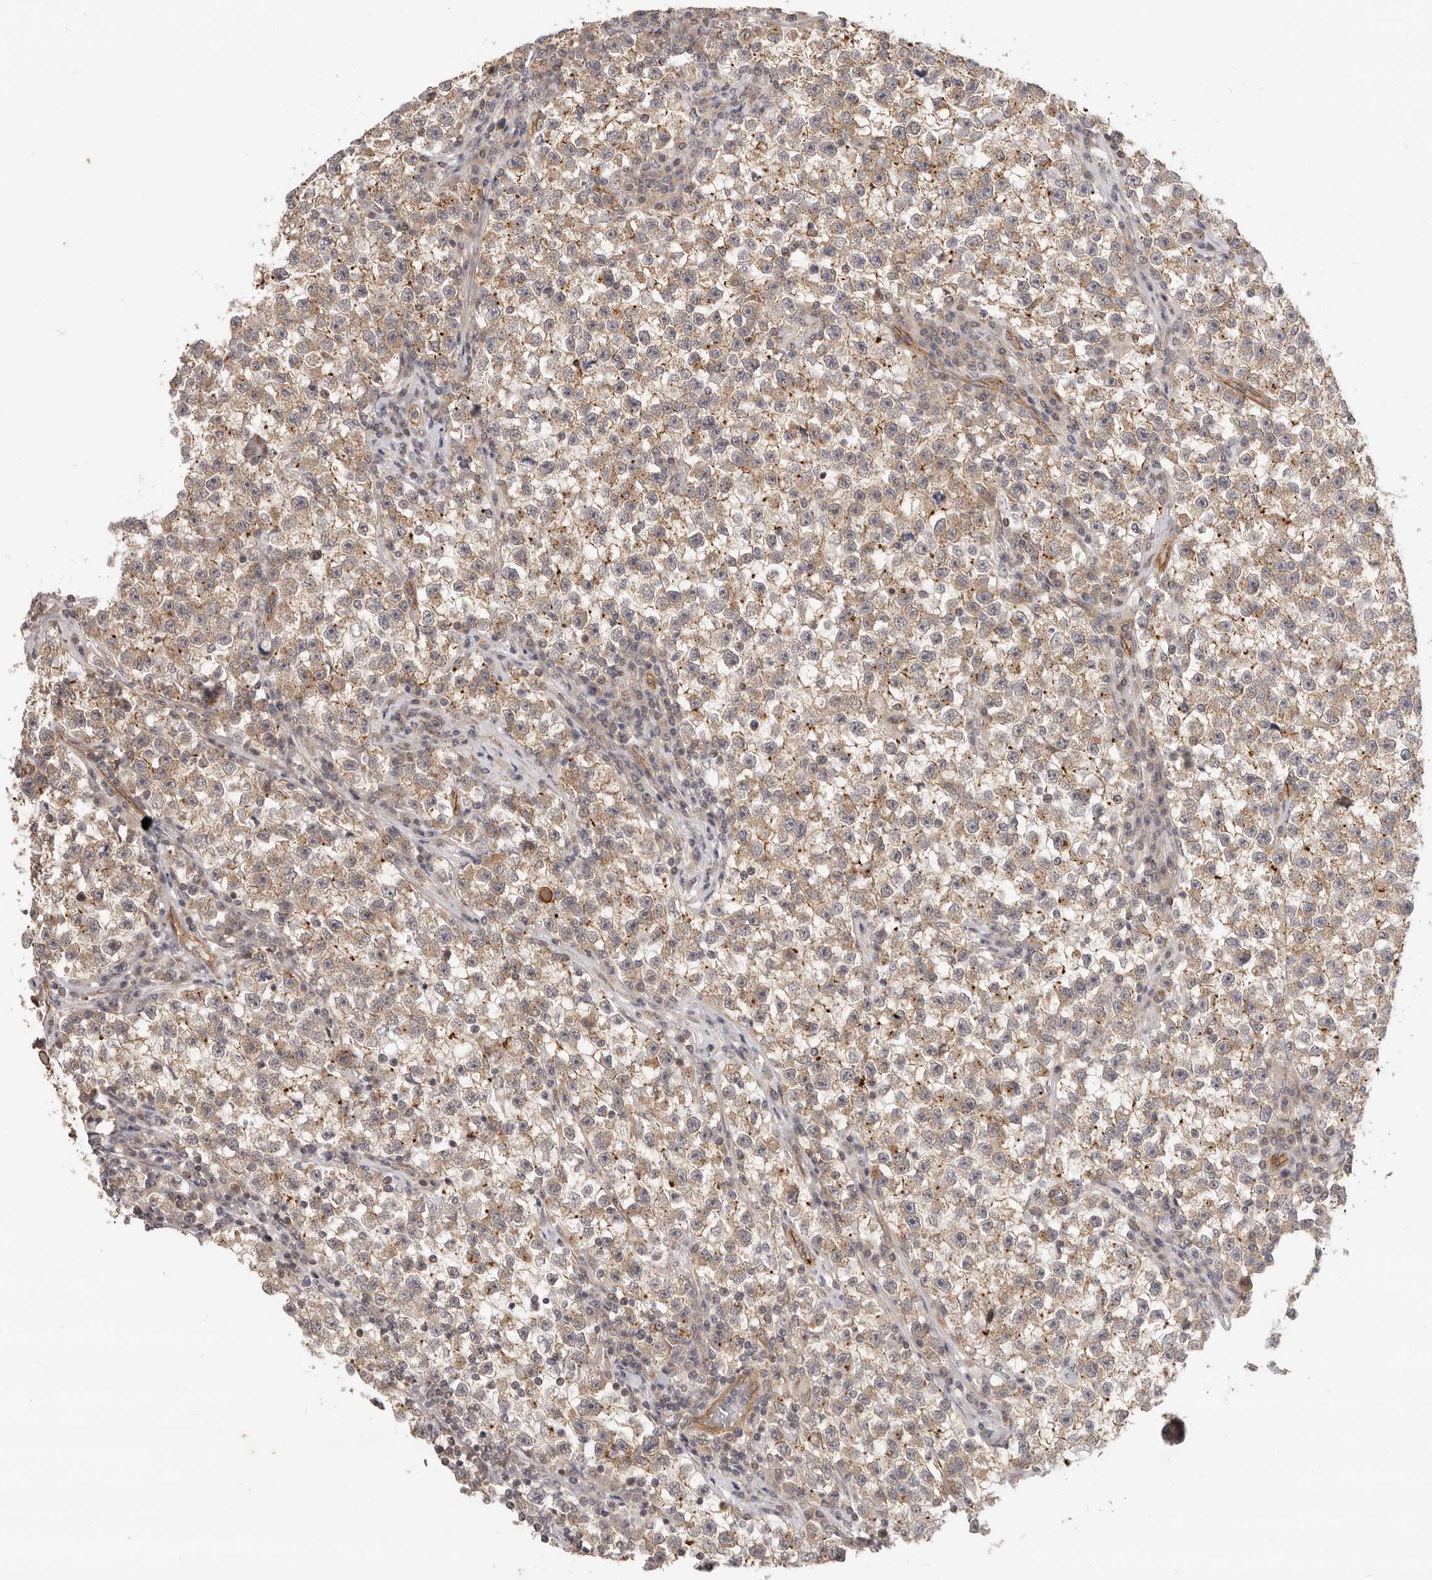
{"staining": {"intensity": "moderate", "quantity": ">75%", "location": "cytoplasmic/membranous"}, "tissue": "testis cancer", "cell_type": "Tumor cells", "image_type": "cancer", "snomed": [{"axis": "morphology", "description": "Seminoma, NOS"}, {"axis": "topography", "description": "Testis"}], "caption": "Testis seminoma tissue exhibits moderate cytoplasmic/membranous positivity in about >75% of tumor cells, visualized by immunohistochemistry. (Brightfield microscopy of DAB IHC at high magnification).", "gene": "USP49", "patient": {"sex": "male", "age": 22}}